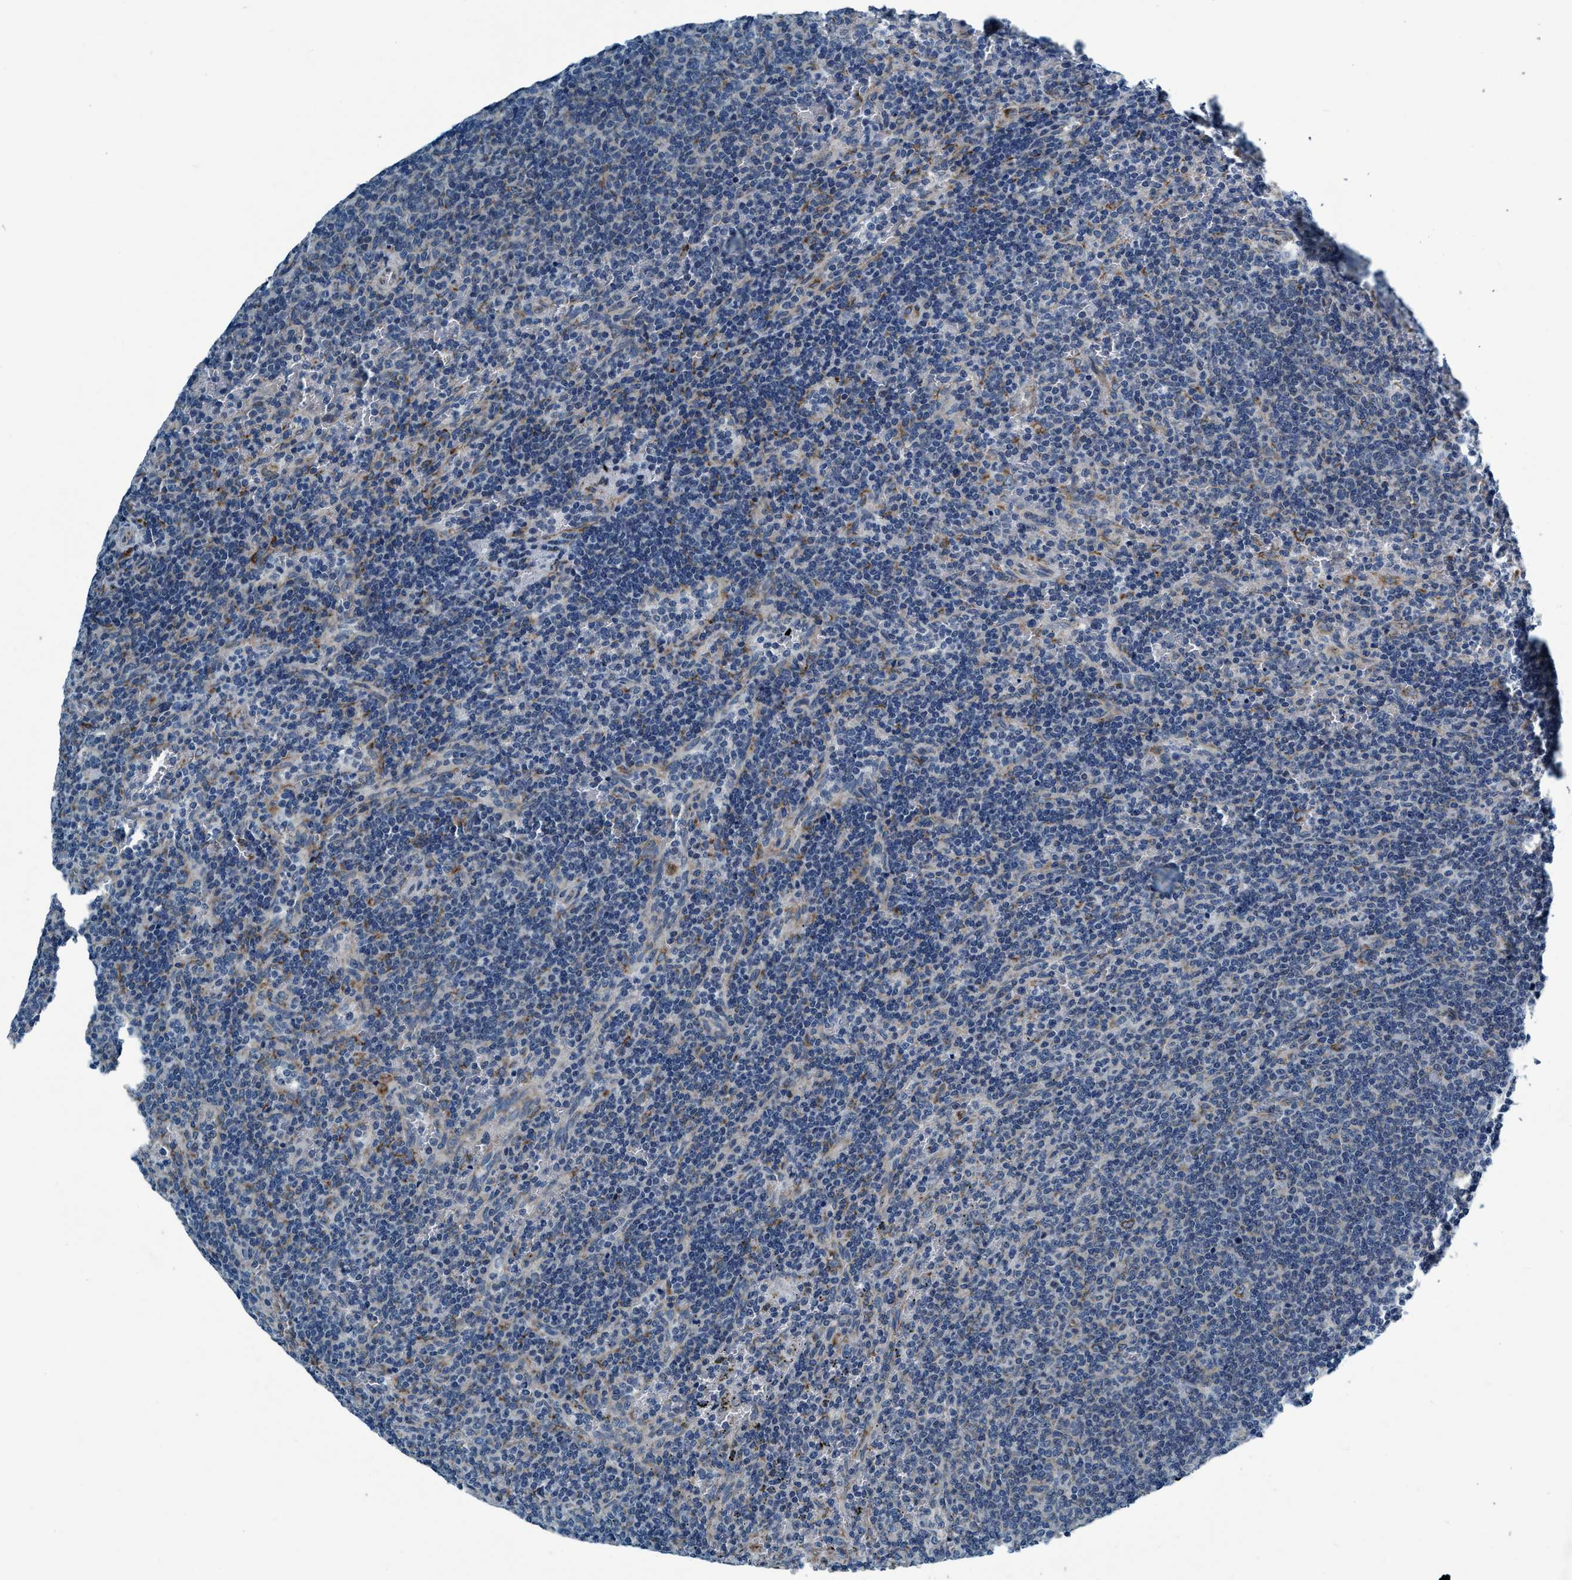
{"staining": {"intensity": "negative", "quantity": "none", "location": "none"}, "tissue": "lymphoma", "cell_type": "Tumor cells", "image_type": "cancer", "snomed": [{"axis": "morphology", "description": "Malignant lymphoma, non-Hodgkin's type, Low grade"}, {"axis": "topography", "description": "Spleen"}], "caption": "Human low-grade malignant lymphoma, non-Hodgkin's type stained for a protein using IHC shows no expression in tumor cells.", "gene": "ARMC9", "patient": {"sex": "female", "age": 50}}